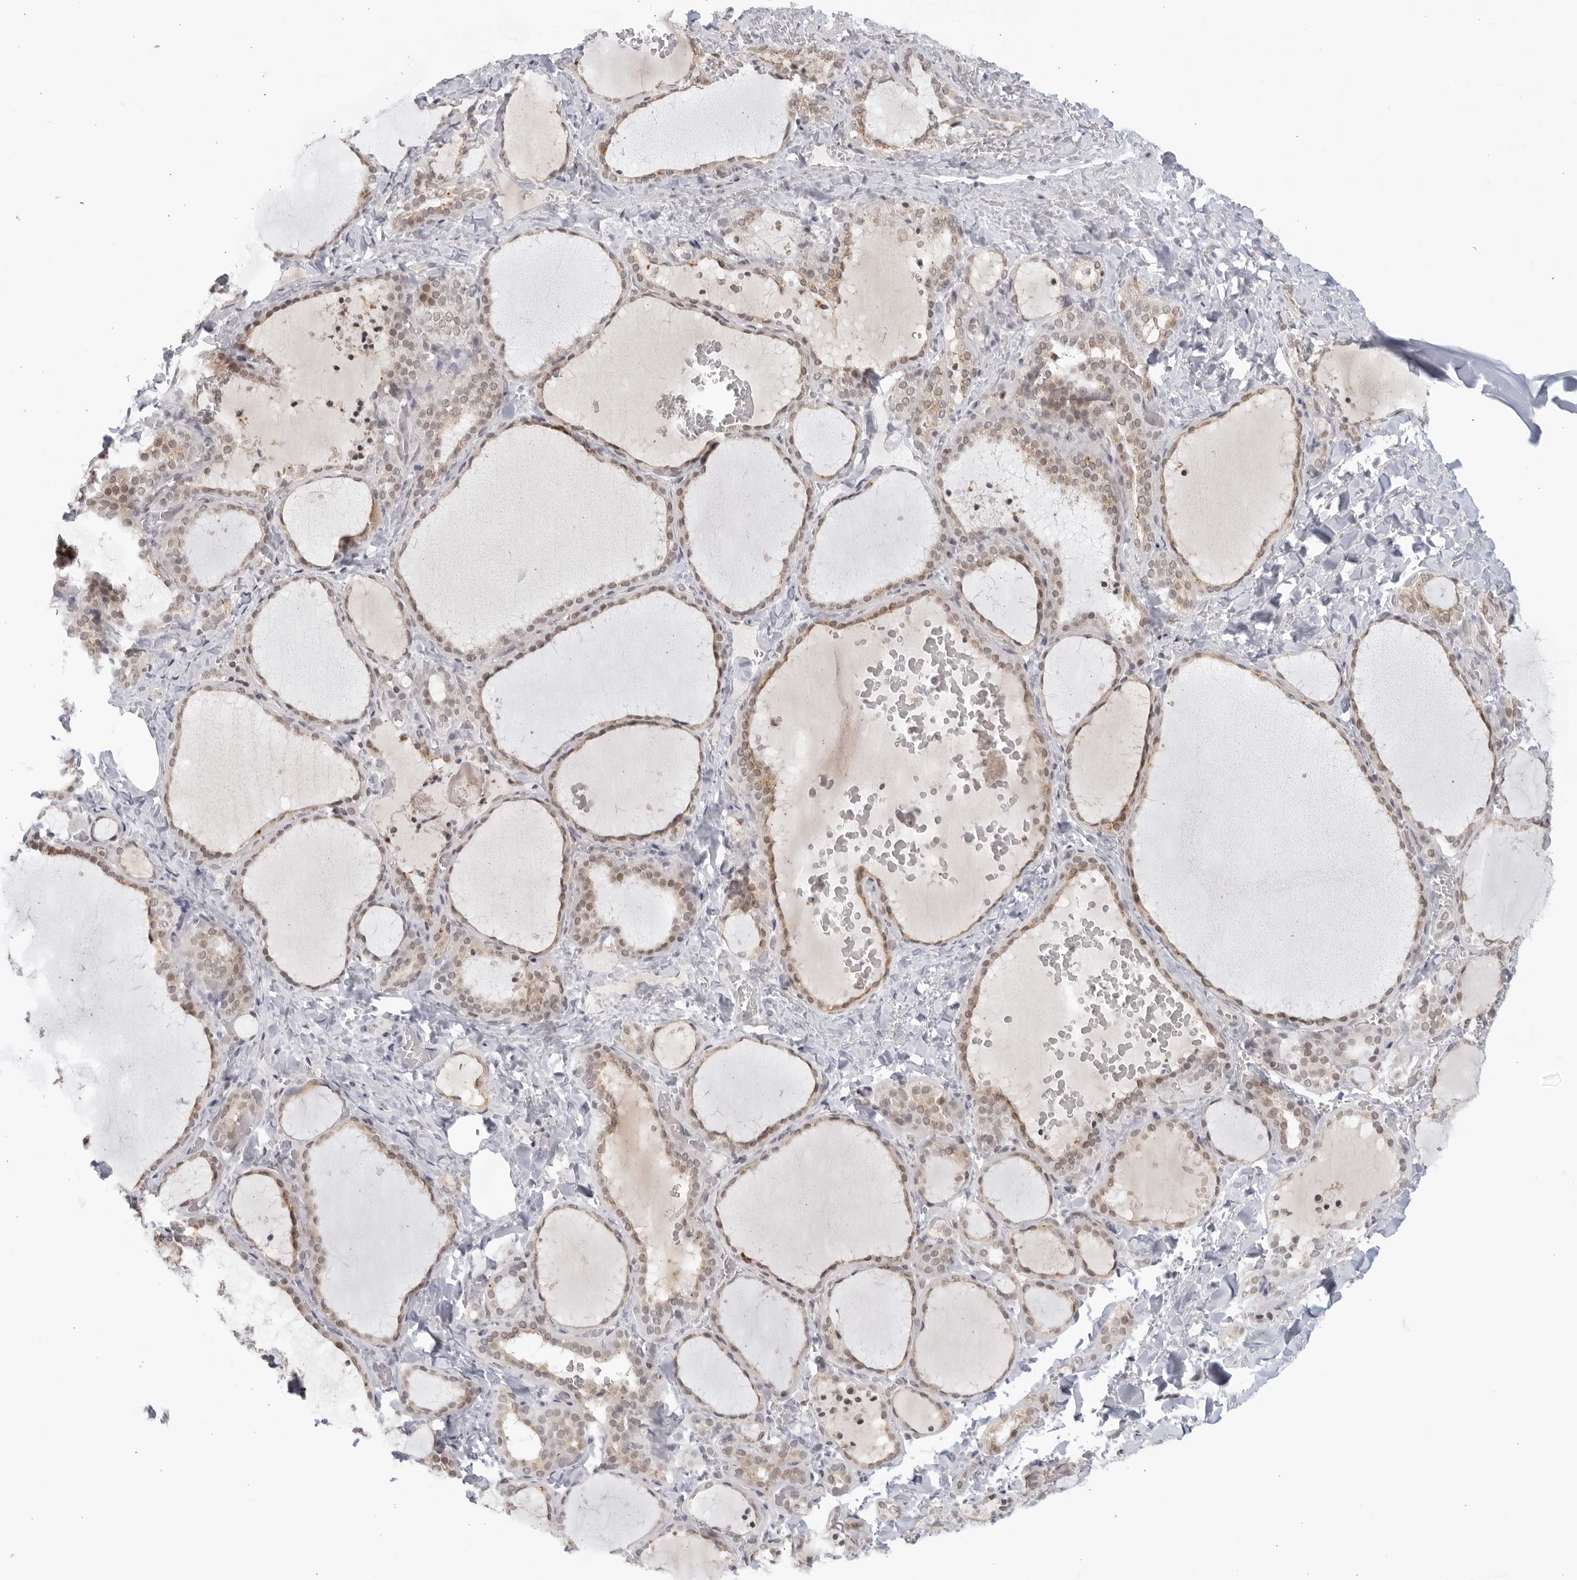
{"staining": {"intensity": "weak", "quantity": "25%-75%", "location": "cytoplasmic/membranous,nuclear"}, "tissue": "thyroid gland", "cell_type": "Glandular cells", "image_type": "normal", "snomed": [{"axis": "morphology", "description": "Normal tissue, NOS"}, {"axis": "topography", "description": "Thyroid gland"}], "caption": "A high-resolution photomicrograph shows immunohistochemistry staining of benign thyroid gland, which shows weak cytoplasmic/membranous,nuclear positivity in about 25%-75% of glandular cells.", "gene": "RAB11FIP3", "patient": {"sex": "female", "age": 22}}